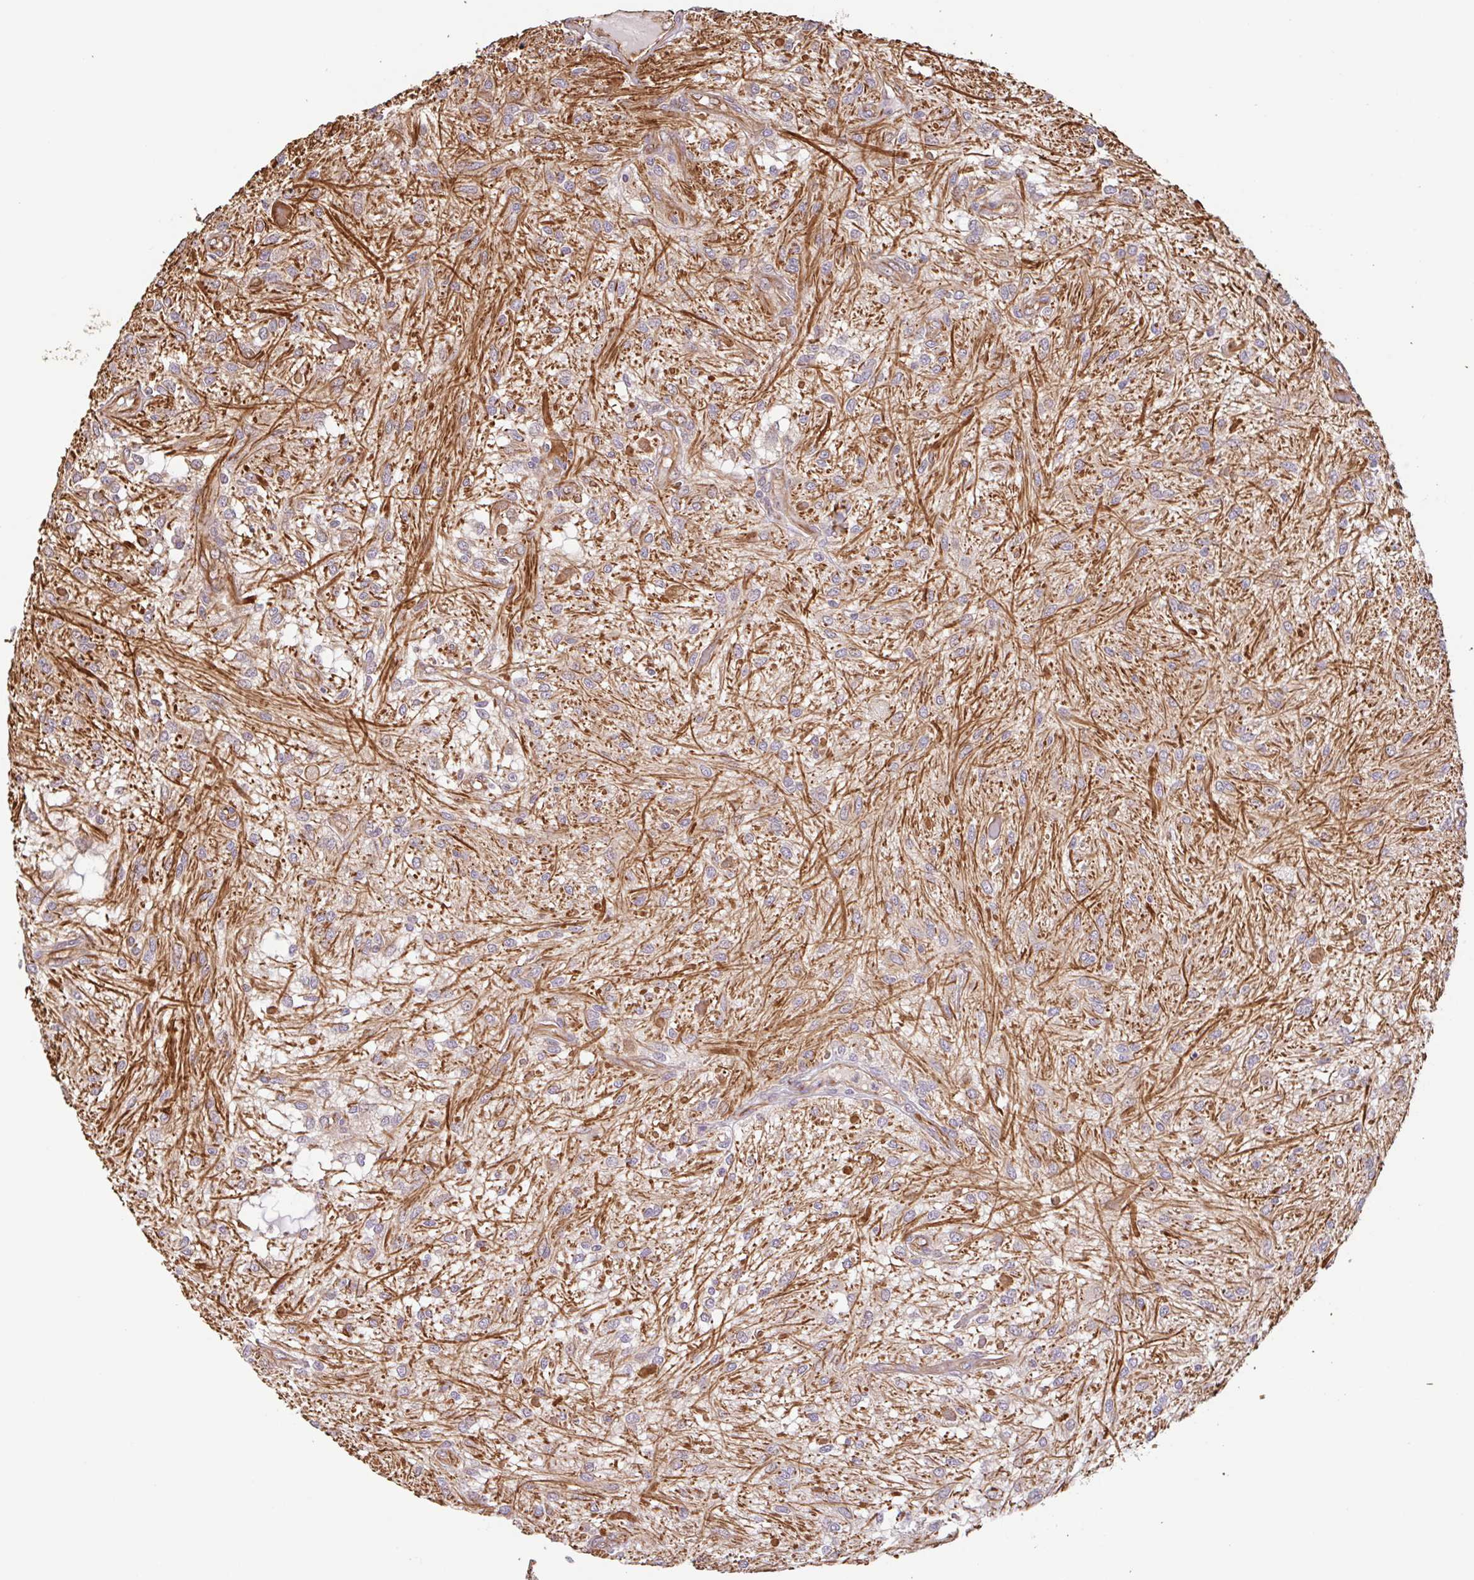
{"staining": {"intensity": "negative", "quantity": "none", "location": "none"}, "tissue": "glioma", "cell_type": "Tumor cells", "image_type": "cancer", "snomed": [{"axis": "morphology", "description": "Glioma, malignant, Low grade"}, {"axis": "topography", "description": "Cerebellum"}], "caption": "Histopathology image shows no protein positivity in tumor cells of malignant low-grade glioma tissue.", "gene": "ZNF790", "patient": {"sex": "female", "age": 14}}